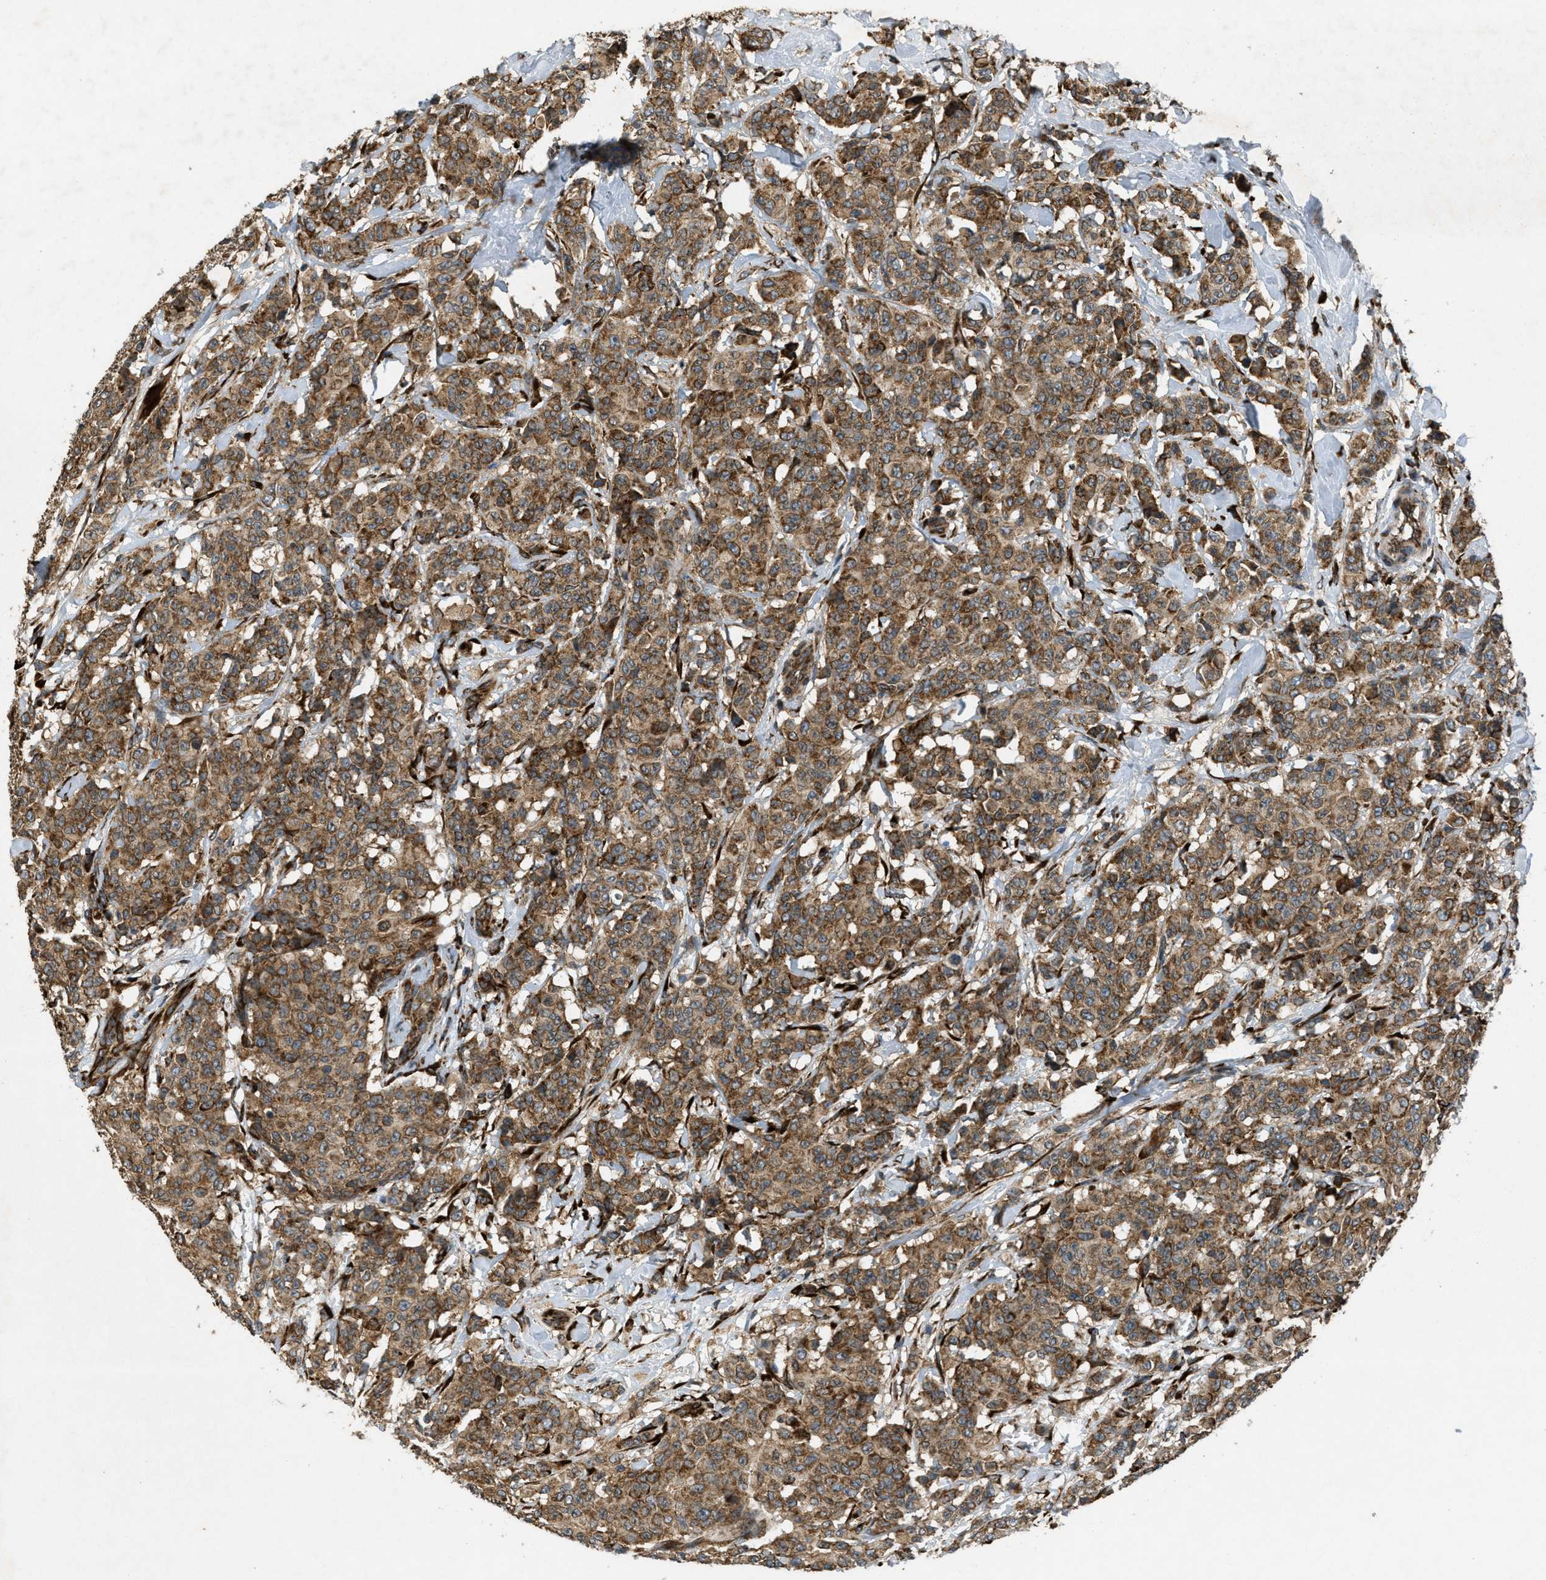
{"staining": {"intensity": "moderate", "quantity": ">75%", "location": "cytoplasmic/membranous"}, "tissue": "breast cancer", "cell_type": "Tumor cells", "image_type": "cancer", "snomed": [{"axis": "morphology", "description": "Normal tissue, NOS"}, {"axis": "morphology", "description": "Duct carcinoma"}, {"axis": "topography", "description": "Breast"}], "caption": "Breast invasive ductal carcinoma stained with a protein marker reveals moderate staining in tumor cells.", "gene": "PCDH18", "patient": {"sex": "female", "age": 40}}